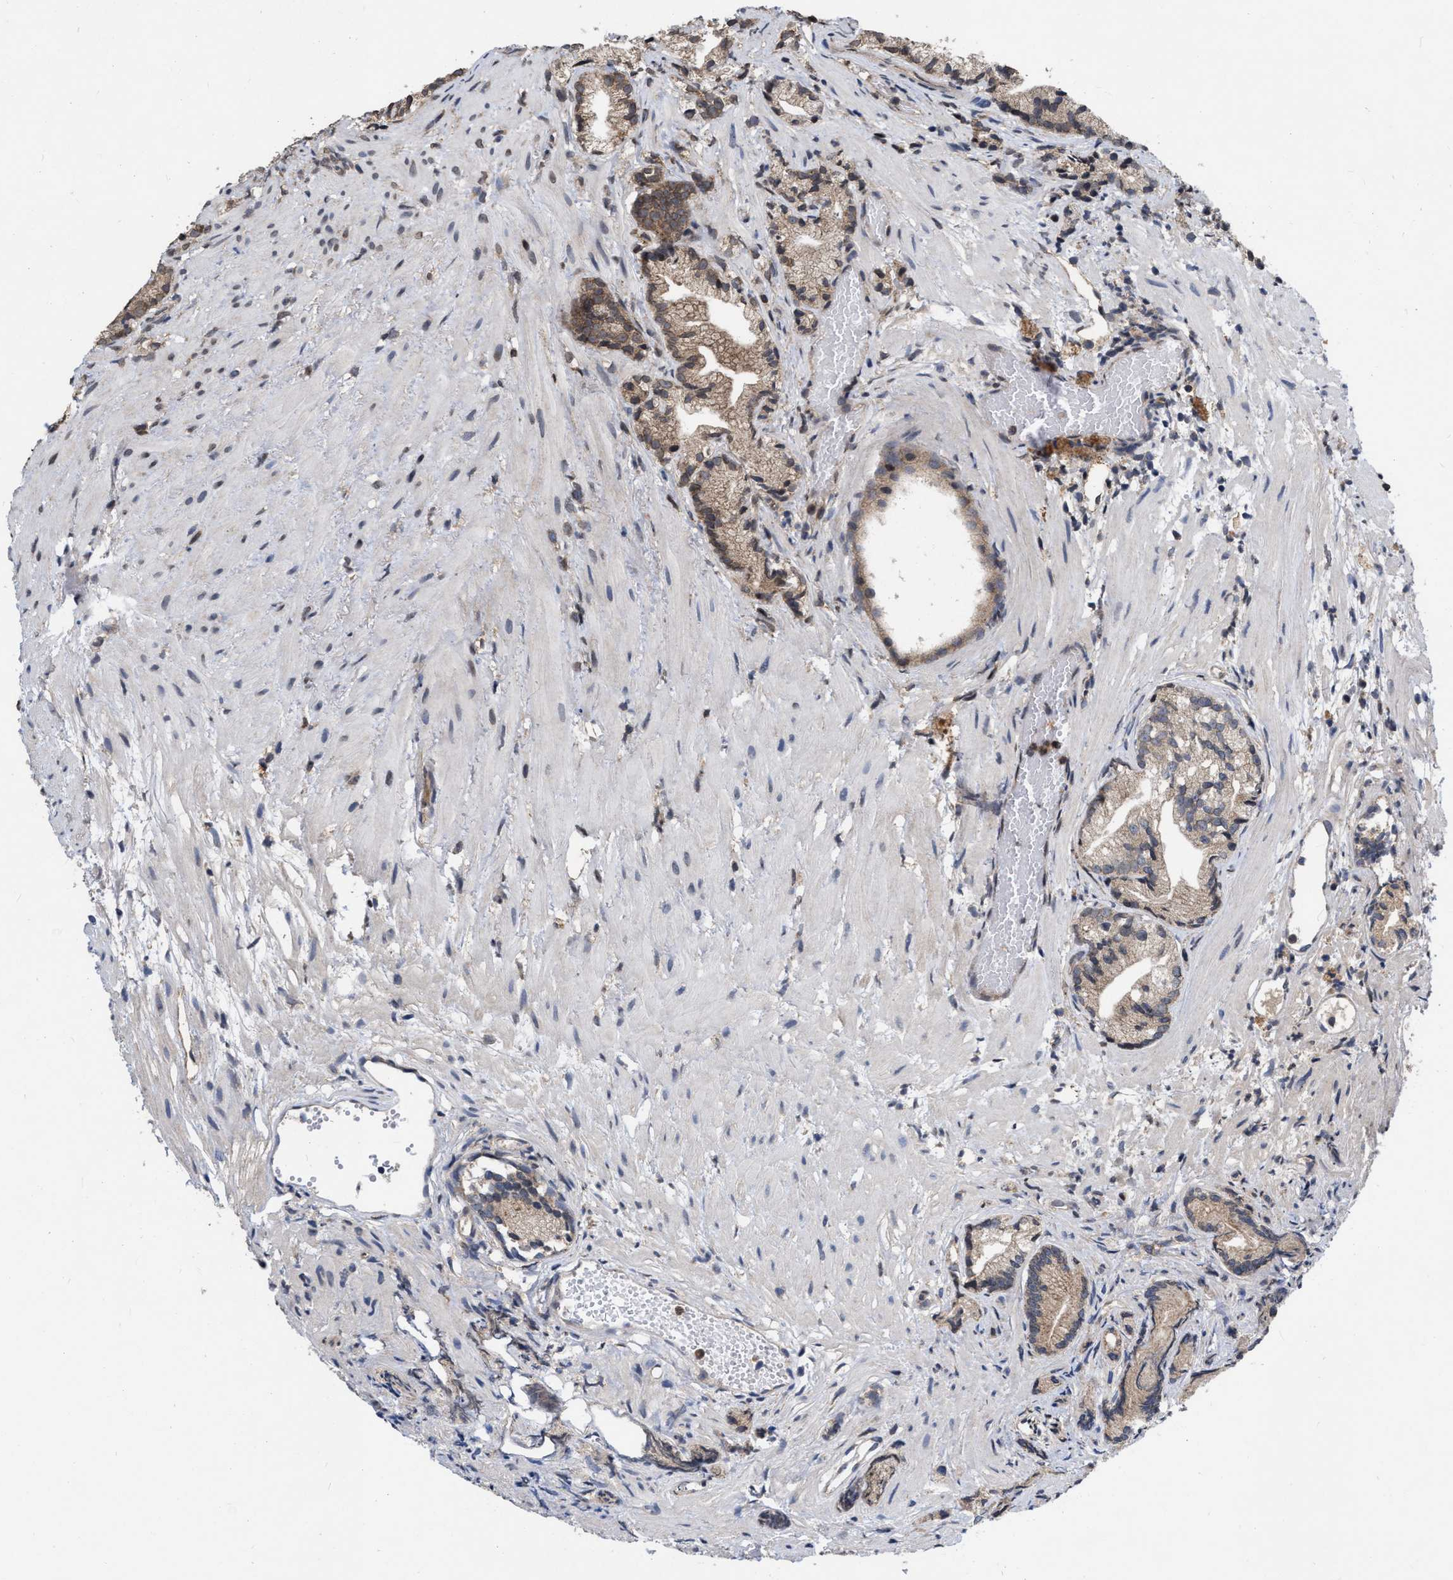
{"staining": {"intensity": "weak", "quantity": ">75%", "location": "cytoplasmic/membranous"}, "tissue": "prostate cancer", "cell_type": "Tumor cells", "image_type": "cancer", "snomed": [{"axis": "morphology", "description": "Adenocarcinoma, Low grade"}, {"axis": "topography", "description": "Prostate"}], "caption": "Tumor cells demonstrate weak cytoplasmic/membranous expression in about >75% of cells in low-grade adenocarcinoma (prostate).", "gene": "MDM4", "patient": {"sex": "male", "age": 89}}